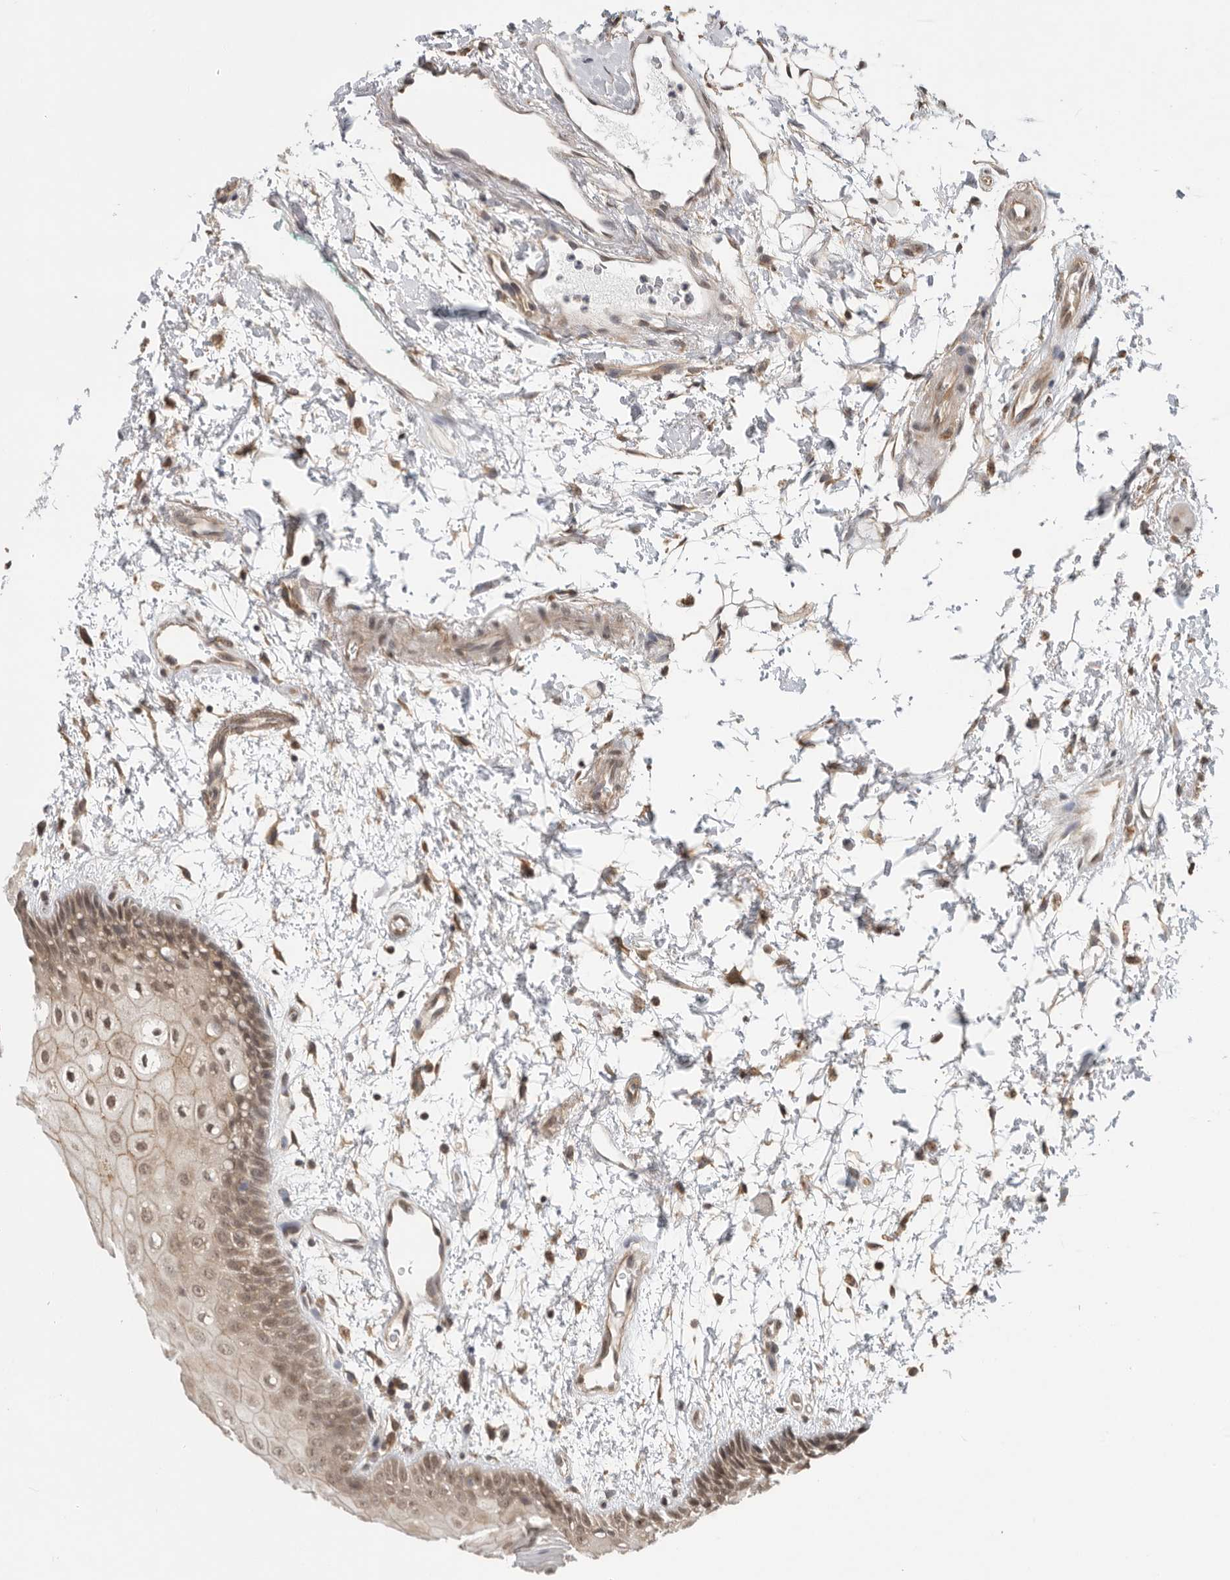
{"staining": {"intensity": "moderate", "quantity": ">75%", "location": "cytoplasmic/membranous,nuclear"}, "tissue": "oral mucosa", "cell_type": "Squamous epithelial cells", "image_type": "normal", "snomed": [{"axis": "morphology", "description": "Normal tissue, NOS"}, {"axis": "topography", "description": "Skeletal muscle"}, {"axis": "topography", "description": "Oral tissue"}, {"axis": "topography", "description": "Peripheral nerve tissue"}], "caption": "The immunohistochemical stain shows moderate cytoplasmic/membranous,nuclear staining in squamous epithelial cells of unremarkable oral mucosa.", "gene": "VPS50", "patient": {"sex": "female", "age": 84}}